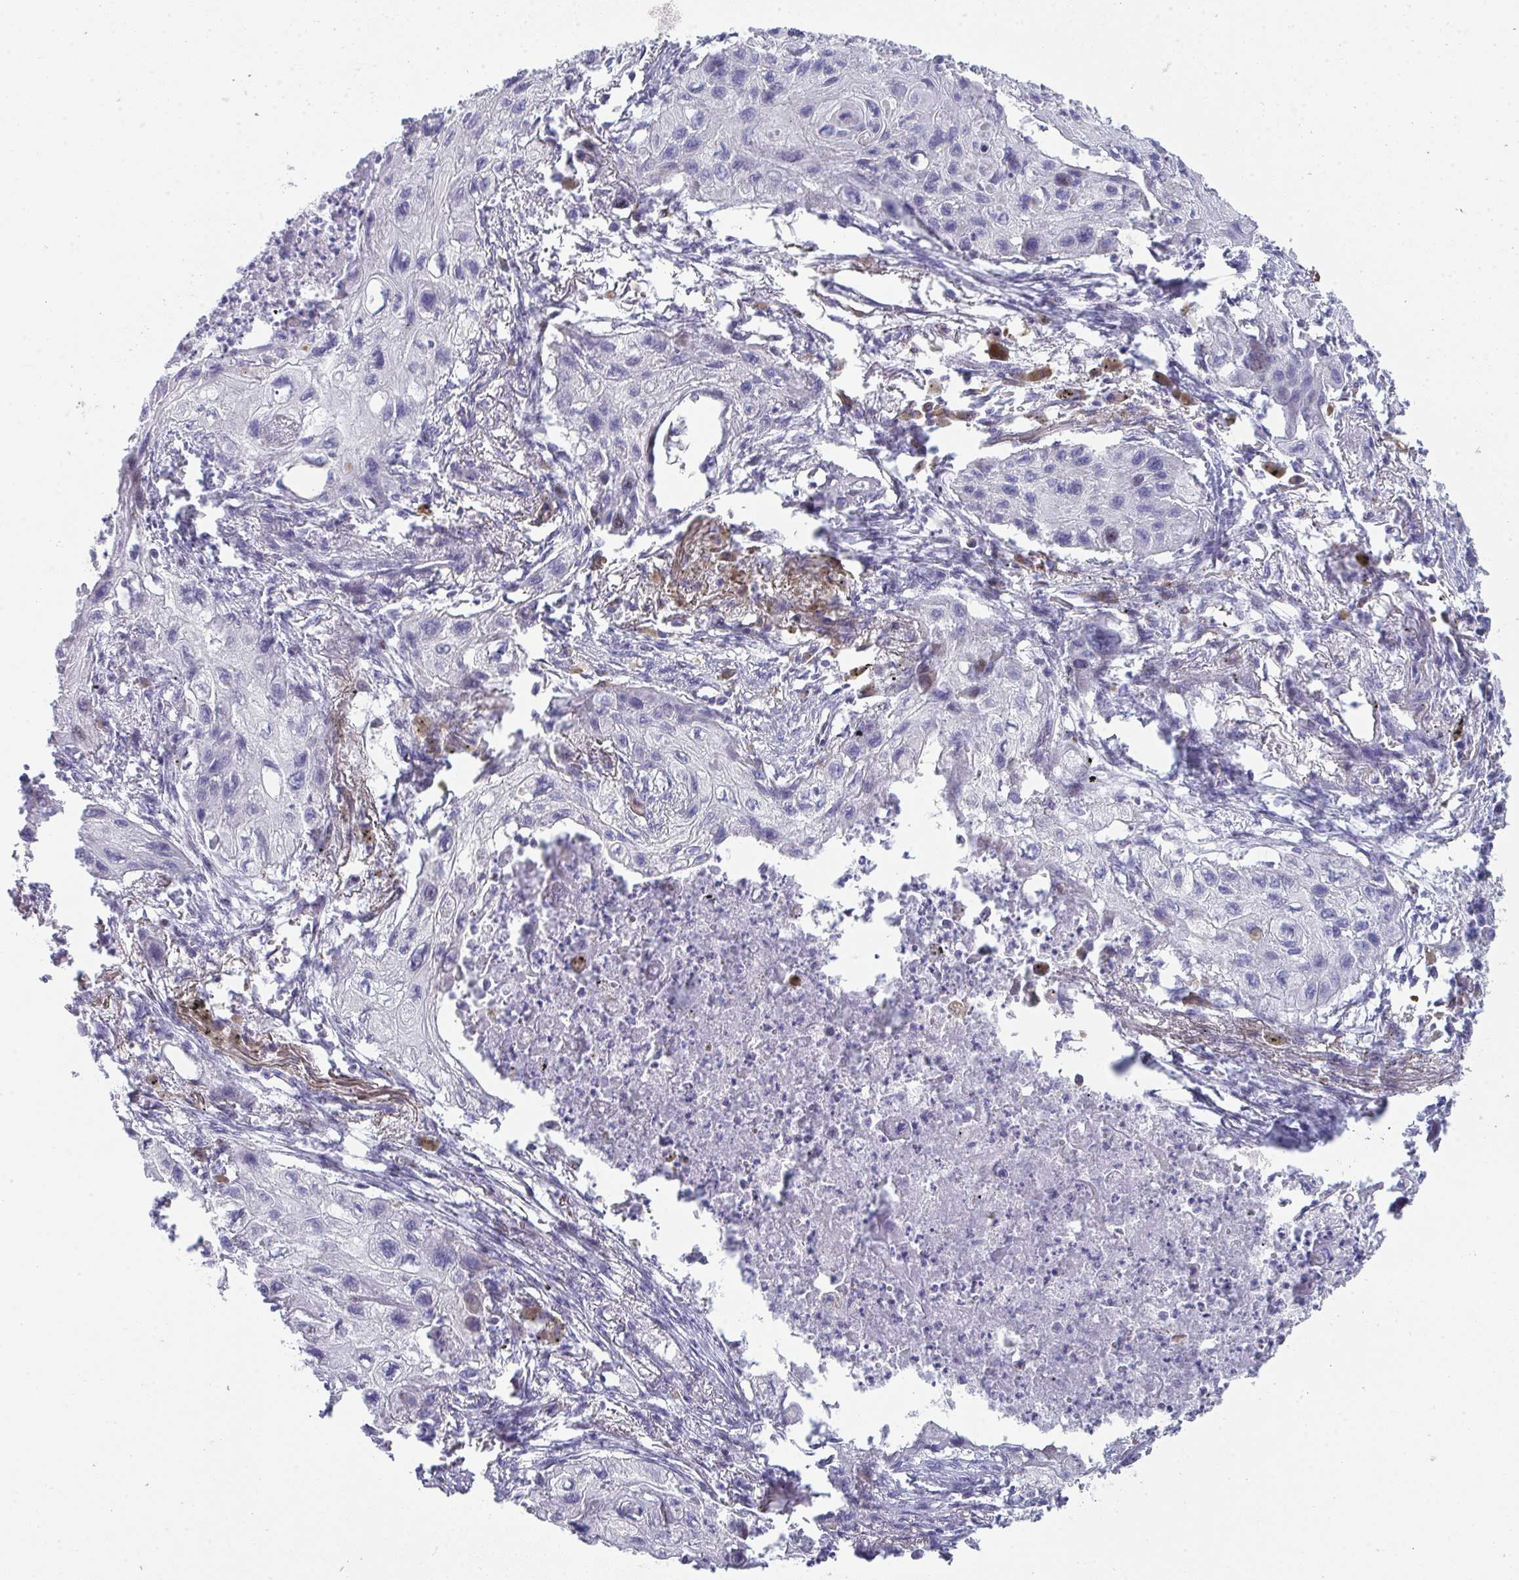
{"staining": {"intensity": "negative", "quantity": "none", "location": "none"}, "tissue": "lung cancer", "cell_type": "Tumor cells", "image_type": "cancer", "snomed": [{"axis": "morphology", "description": "Squamous cell carcinoma, NOS"}, {"axis": "topography", "description": "Lung"}], "caption": "Lung squamous cell carcinoma was stained to show a protein in brown. There is no significant positivity in tumor cells.", "gene": "GALNT16", "patient": {"sex": "male", "age": 71}}